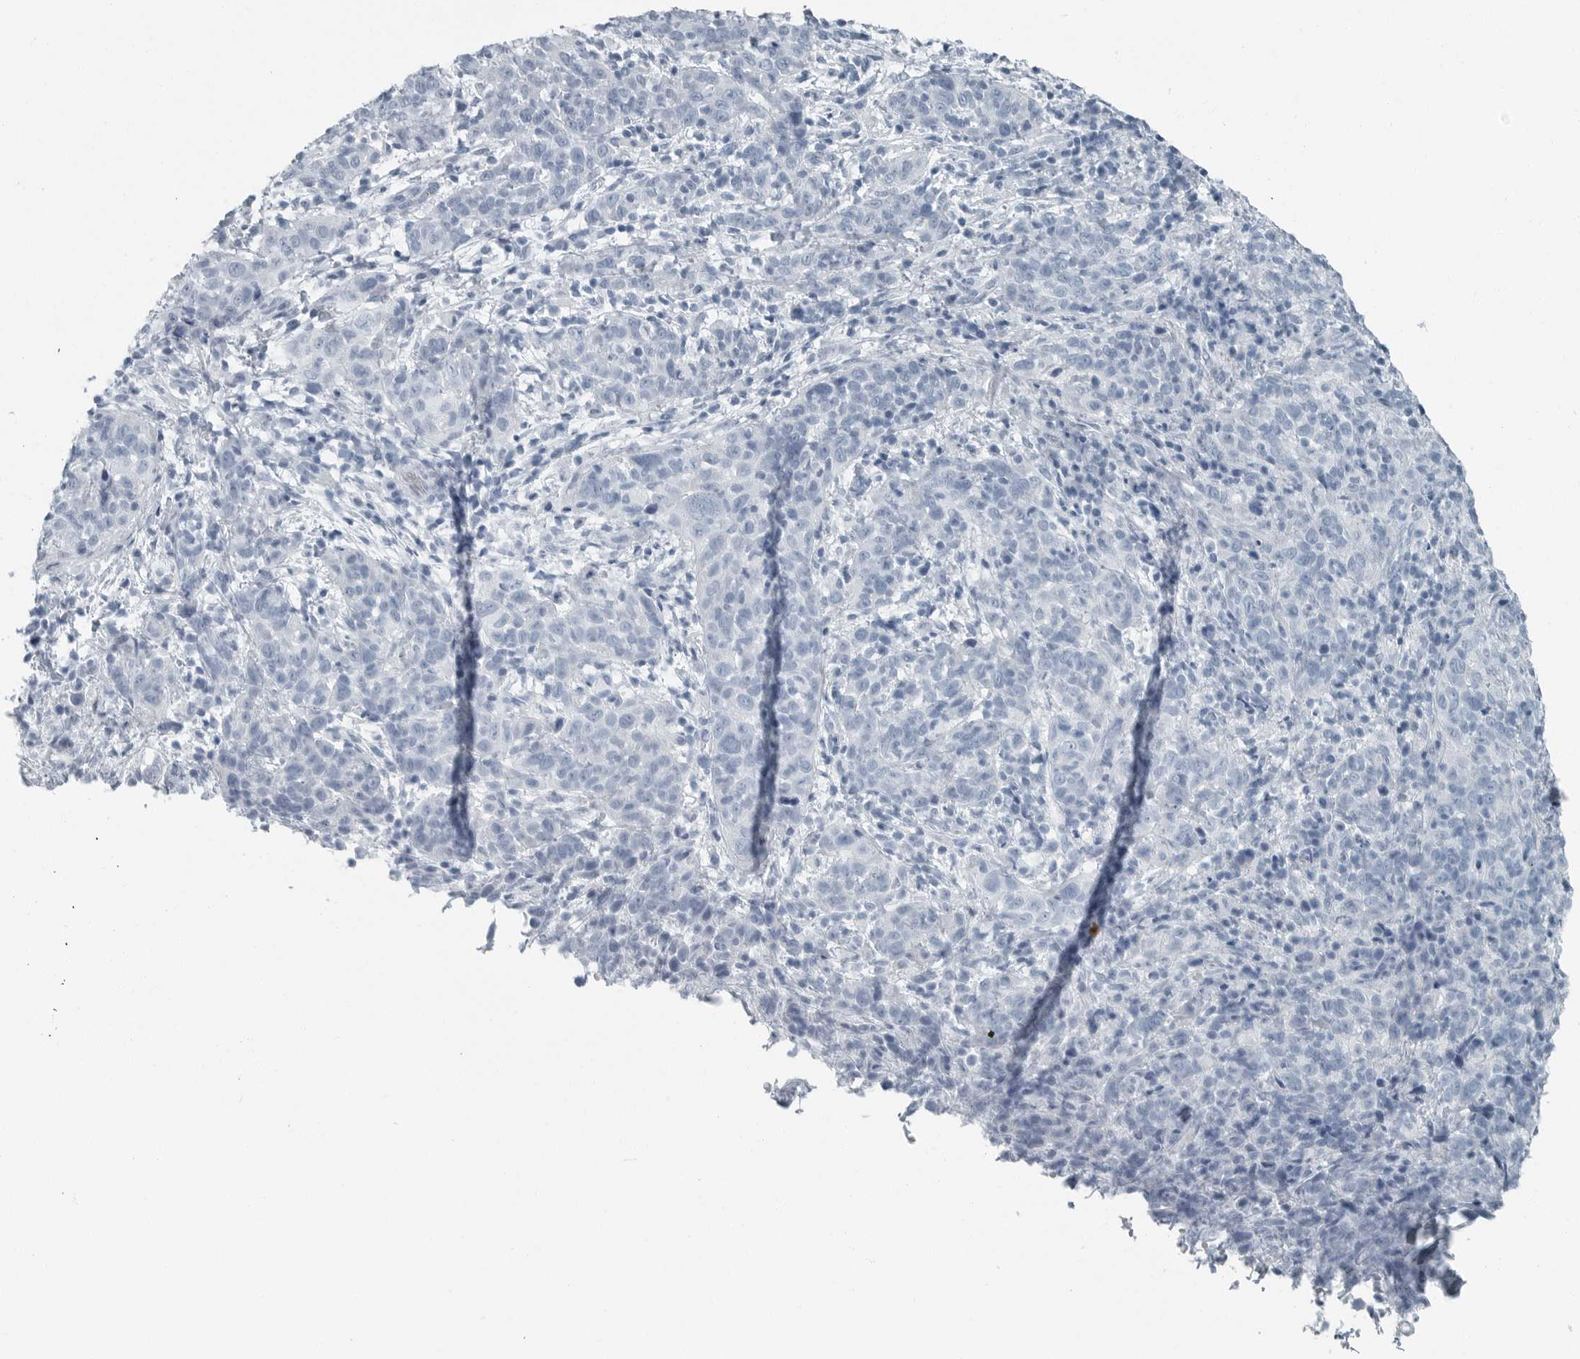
{"staining": {"intensity": "negative", "quantity": "none", "location": "none"}, "tissue": "cervical cancer", "cell_type": "Tumor cells", "image_type": "cancer", "snomed": [{"axis": "morphology", "description": "Squamous cell carcinoma, NOS"}, {"axis": "topography", "description": "Cervix"}], "caption": "There is no significant staining in tumor cells of cervical cancer.", "gene": "ZPBP2", "patient": {"sex": "female", "age": 46}}